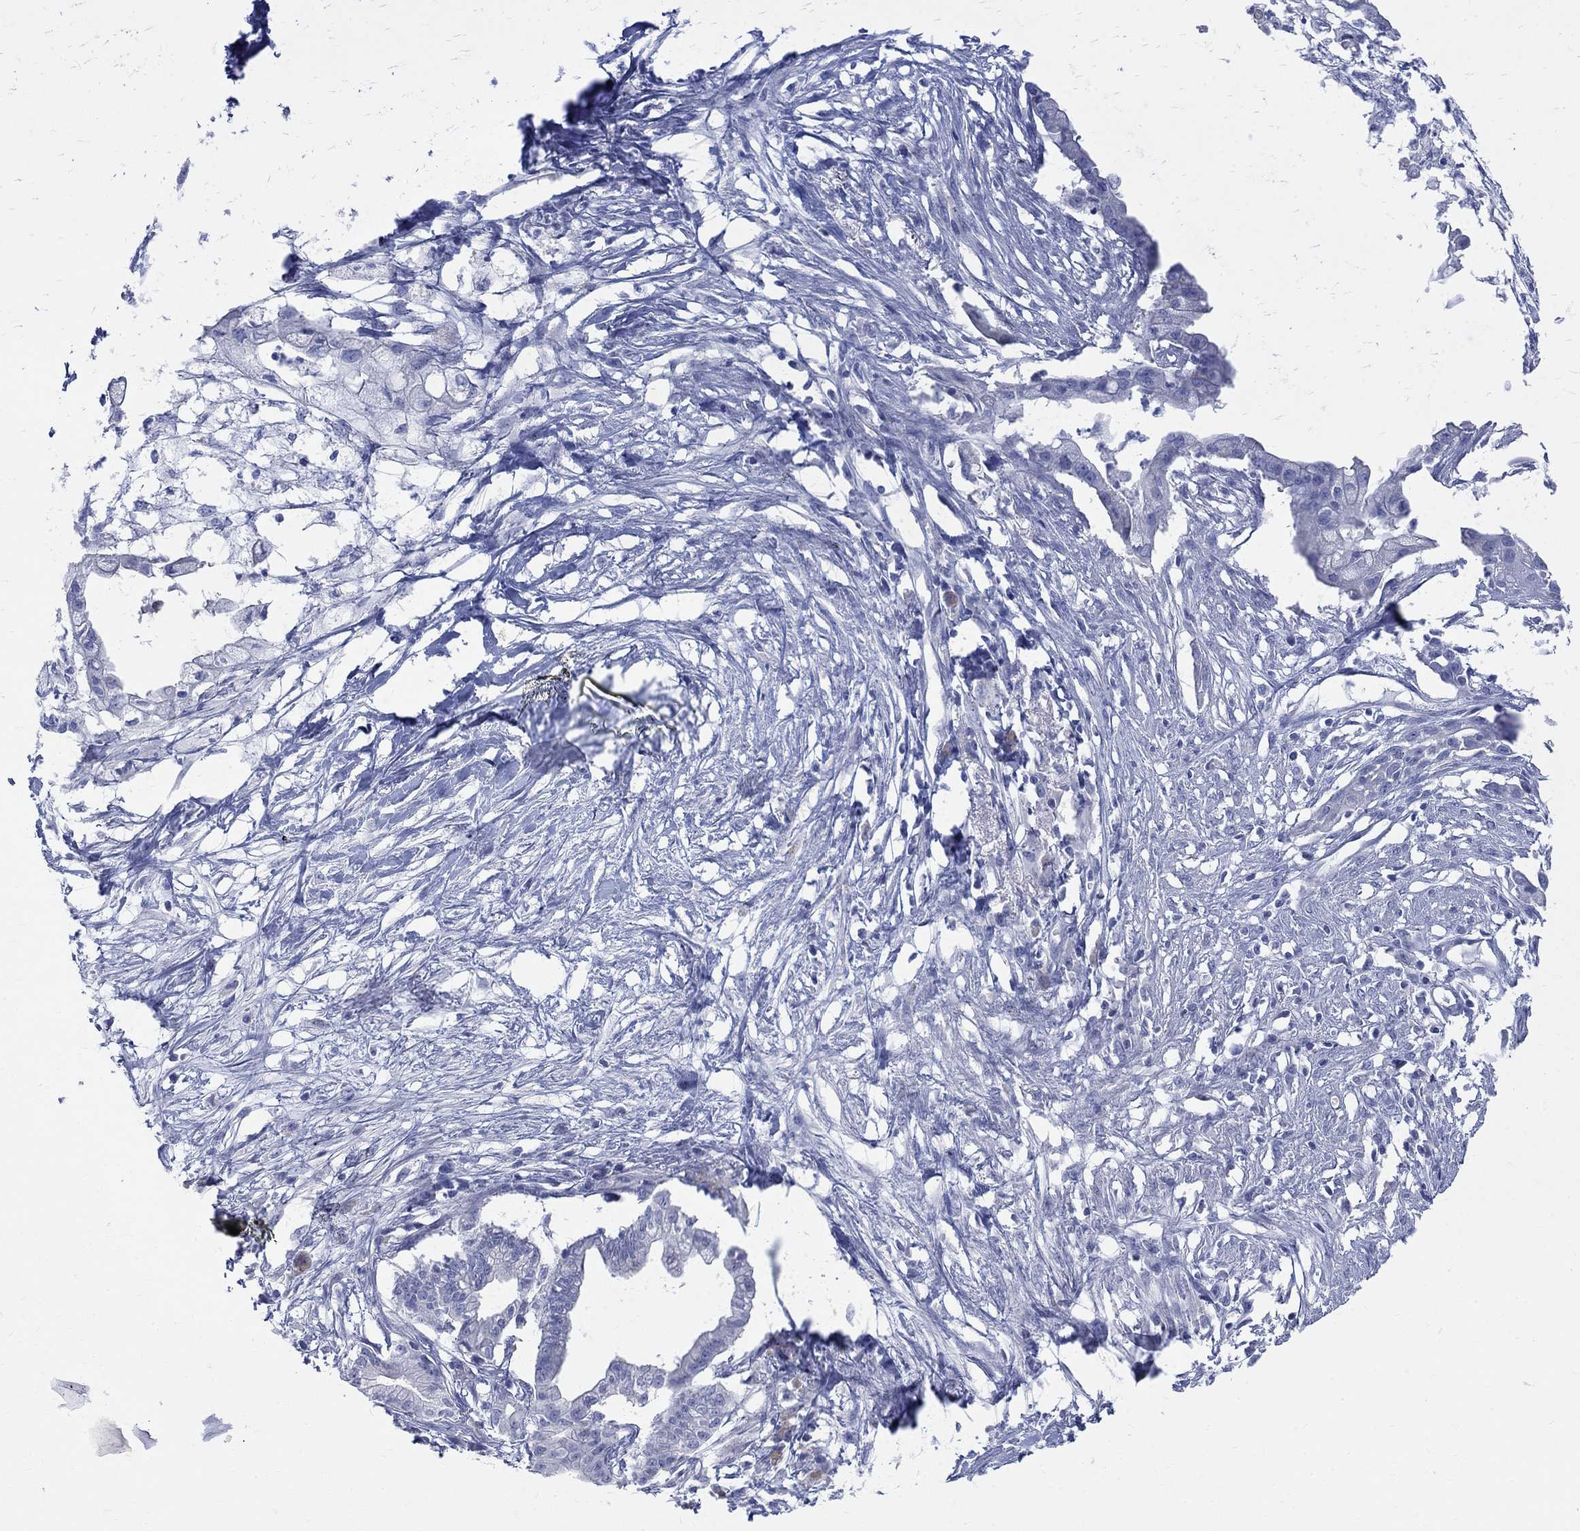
{"staining": {"intensity": "negative", "quantity": "none", "location": "none"}, "tissue": "pancreatic cancer", "cell_type": "Tumor cells", "image_type": "cancer", "snomed": [{"axis": "morphology", "description": "Normal tissue, NOS"}, {"axis": "morphology", "description": "Adenocarcinoma, NOS"}, {"axis": "topography", "description": "Pancreas"}], "caption": "Immunohistochemical staining of human pancreatic adenocarcinoma exhibits no significant positivity in tumor cells. The staining is performed using DAB (3,3'-diaminobenzidine) brown chromogen with nuclei counter-stained in using hematoxylin.", "gene": "MAGEB6", "patient": {"sex": "female", "age": 58}}